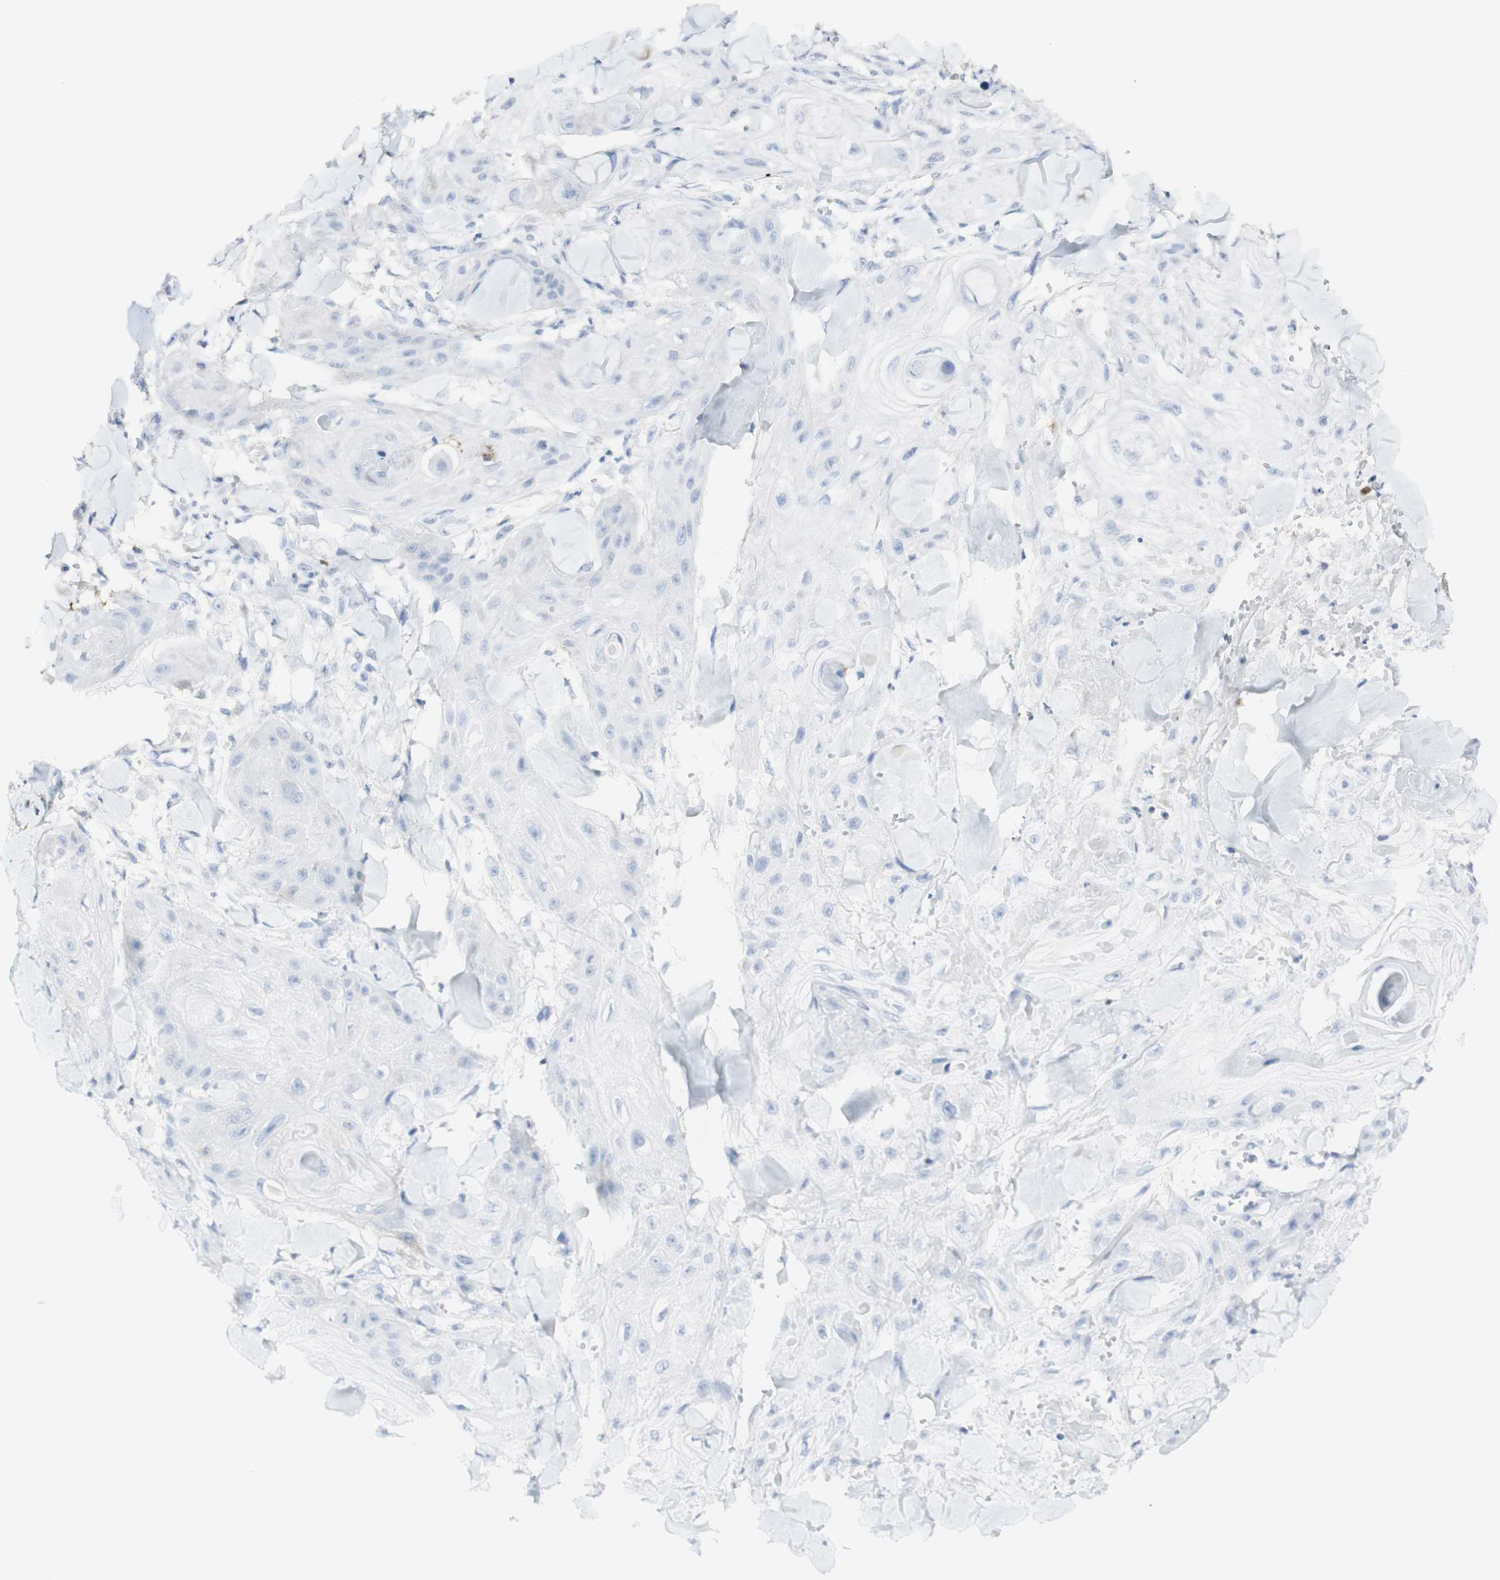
{"staining": {"intensity": "negative", "quantity": "none", "location": "none"}, "tissue": "skin cancer", "cell_type": "Tumor cells", "image_type": "cancer", "snomed": [{"axis": "morphology", "description": "Squamous cell carcinoma, NOS"}, {"axis": "topography", "description": "Skin"}], "caption": "IHC micrograph of human skin cancer stained for a protein (brown), which shows no expression in tumor cells.", "gene": "MDK", "patient": {"sex": "male", "age": 74}}